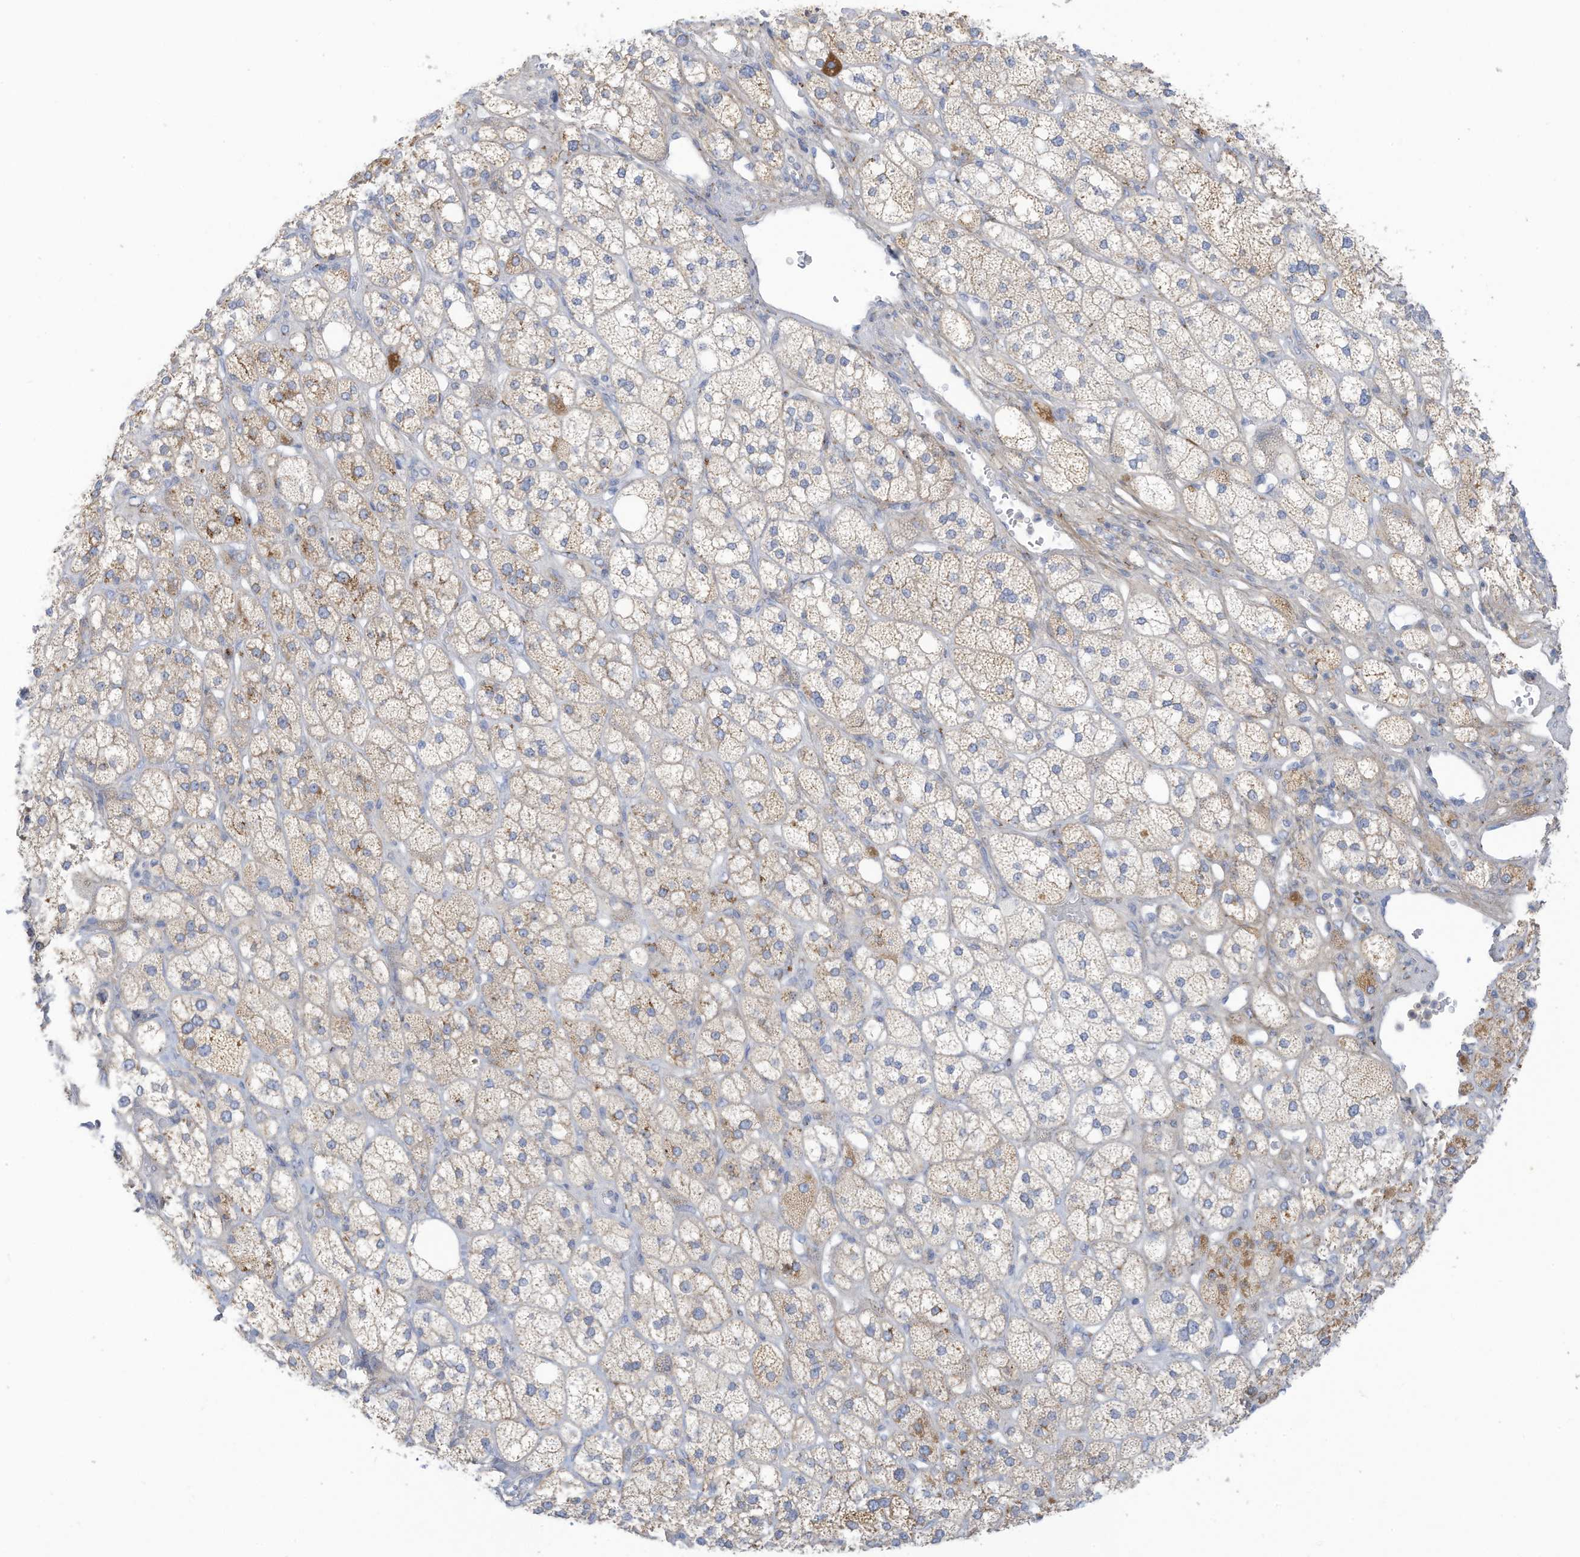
{"staining": {"intensity": "moderate", "quantity": "25%-75%", "location": "cytoplasmic/membranous"}, "tissue": "adrenal gland", "cell_type": "Glandular cells", "image_type": "normal", "snomed": [{"axis": "morphology", "description": "Normal tissue, NOS"}, {"axis": "topography", "description": "Adrenal gland"}], "caption": "IHC (DAB) staining of benign human adrenal gland demonstrates moderate cytoplasmic/membranous protein expression in approximately 25%-75% of glandular cells.", "gene": "TRMT2B", "patient": {"sex": "male", "age": 61}}